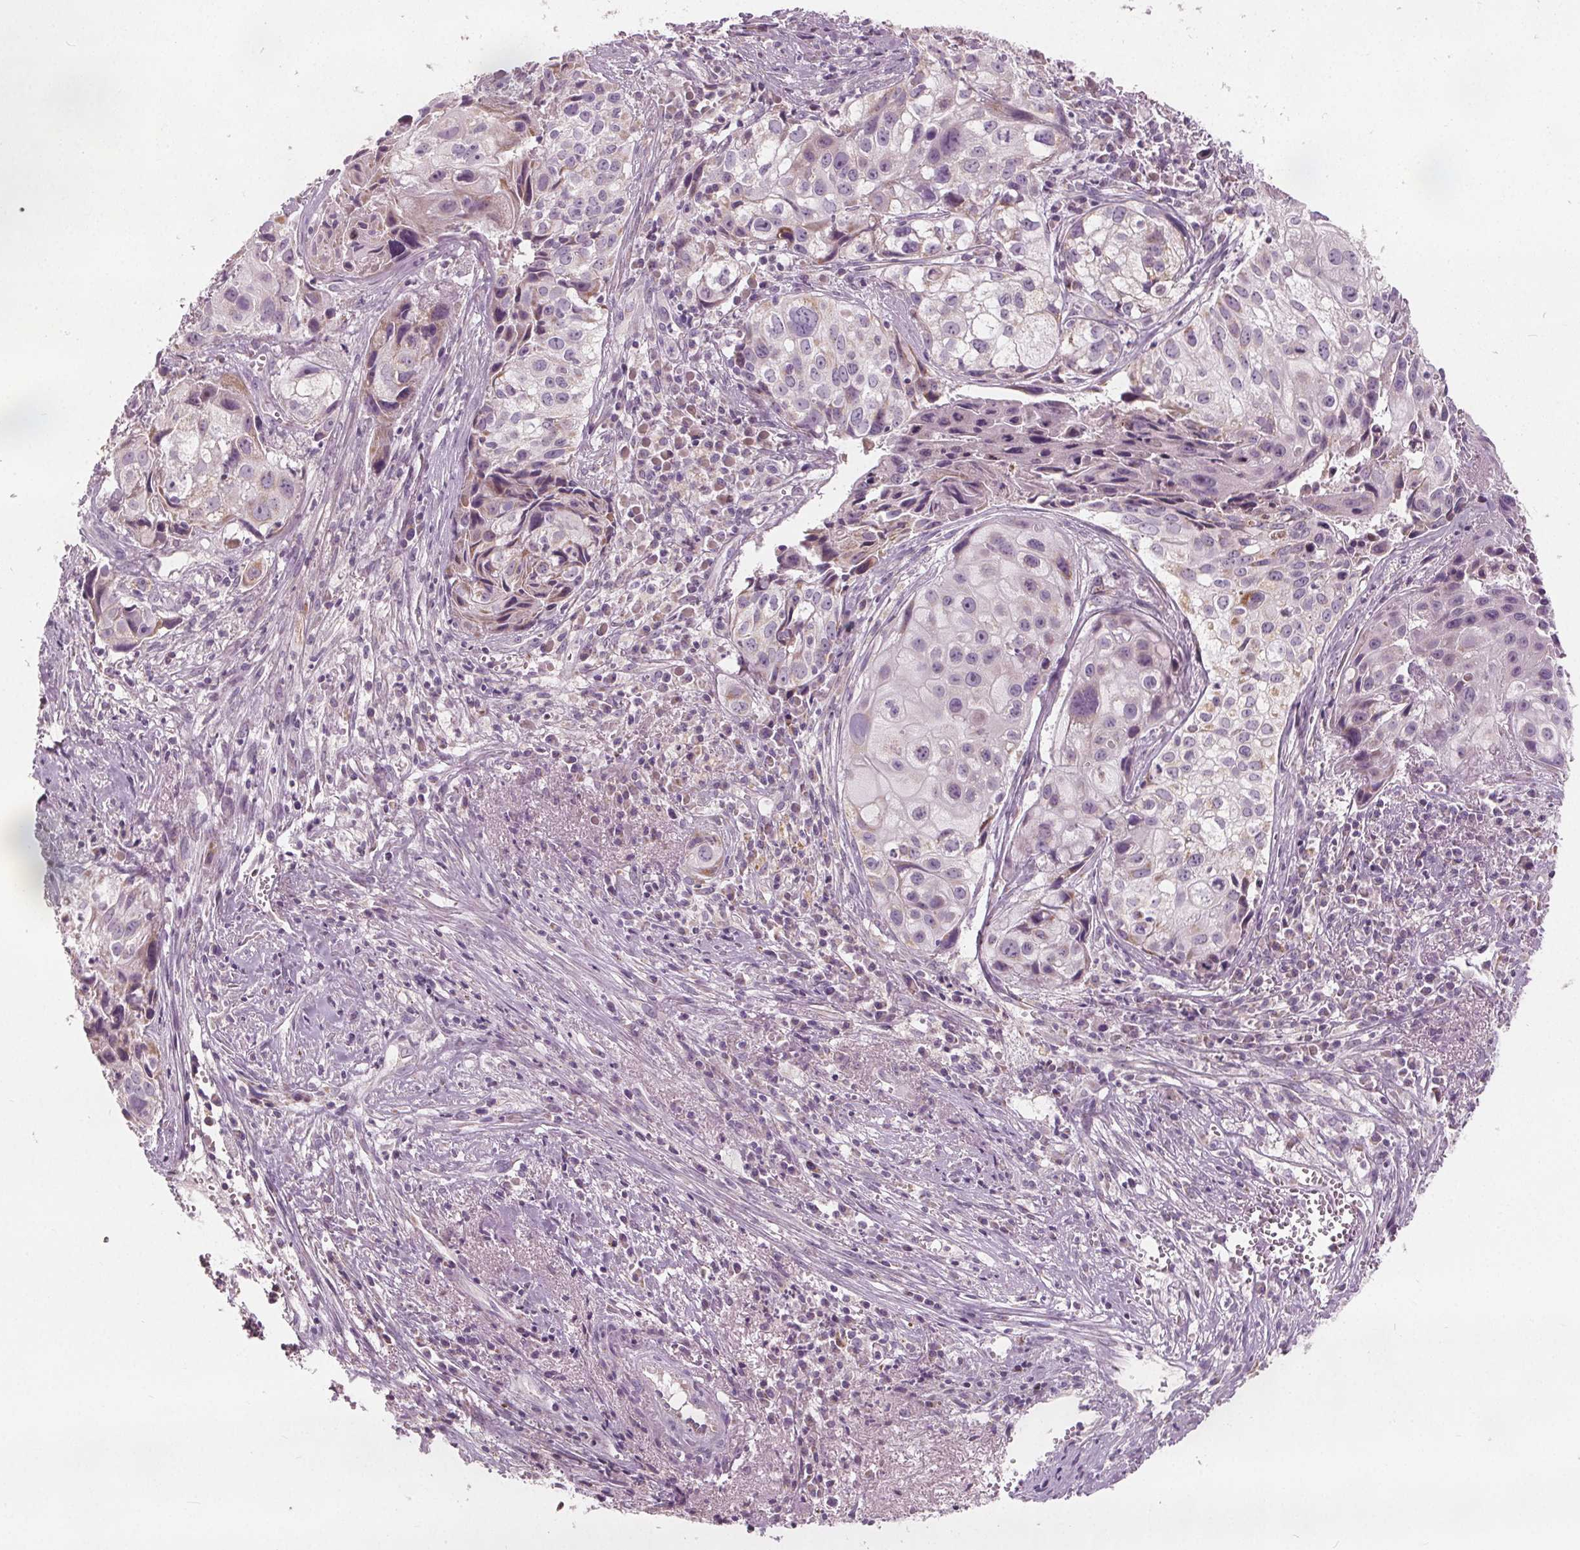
{"staining": {"intensity": "weak", "quantity": "25%-75%", "location": "cytoplasmic/membranous"}, "tissue": "cervical cancer", "cell_type": "Tumor cells", "image_type": "cancer", "snomed": [{"axis": "morphology", "description": "Squamous cell carcinoma, NOS"}, {"axis": "topography", "description": "Cervix"}], "caption": "Cervical squamous cell carcinoma tissue exhibits weak cytoplasmic/membranous expression in about 25%-75% of tumor cells, visualized by immunohistochemistry. (DAB (3,3'-diaminobenzidine) IHC with brightfield microscopy, high magnification).", "gene": "ECI2", "patient": {"sex": "female", "age": 53}}